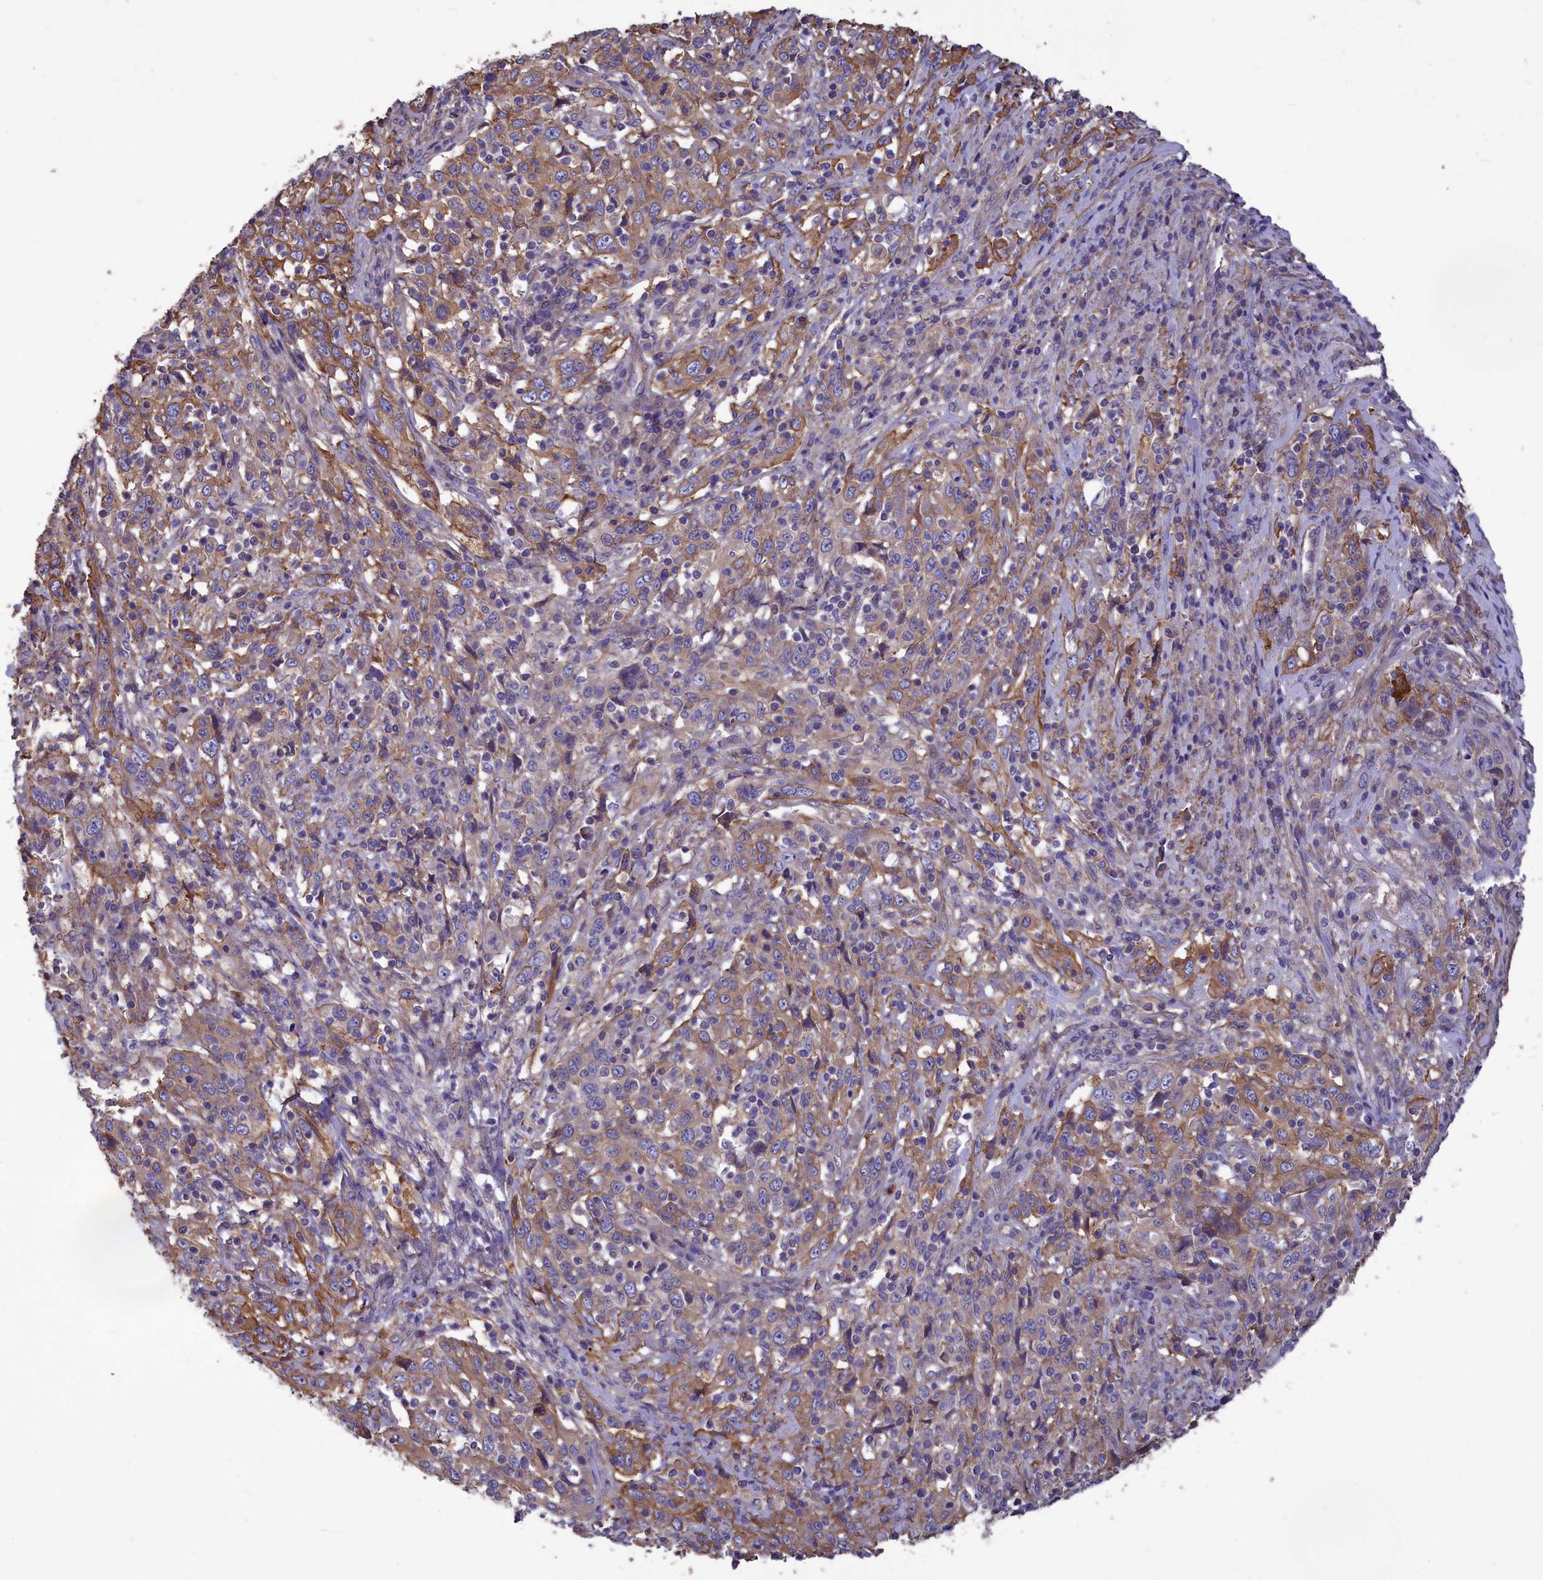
{"staining": {"intensity": "moderate", "quantity": "25%-75%", "location": "cytoplasmic/membranous"}, "tissue": "cervical cancer", "cell_type": "Tumor cells", "image_type": "cancer", "snomed": [{"axis": "morphology", "description": "Squamous cell carcinoma, NOS"}, {"axis": "topography", "description": "Cervix"}], "caption": "Immunohistochemical staining of human cervical squamous cell carcinoma shows moderate cytoplasmic/membranous protein staining in approximately 25%-75% of tumor cells.", "gene": "AMDHD2", "patient": {"sex": "female", "age": 46}}